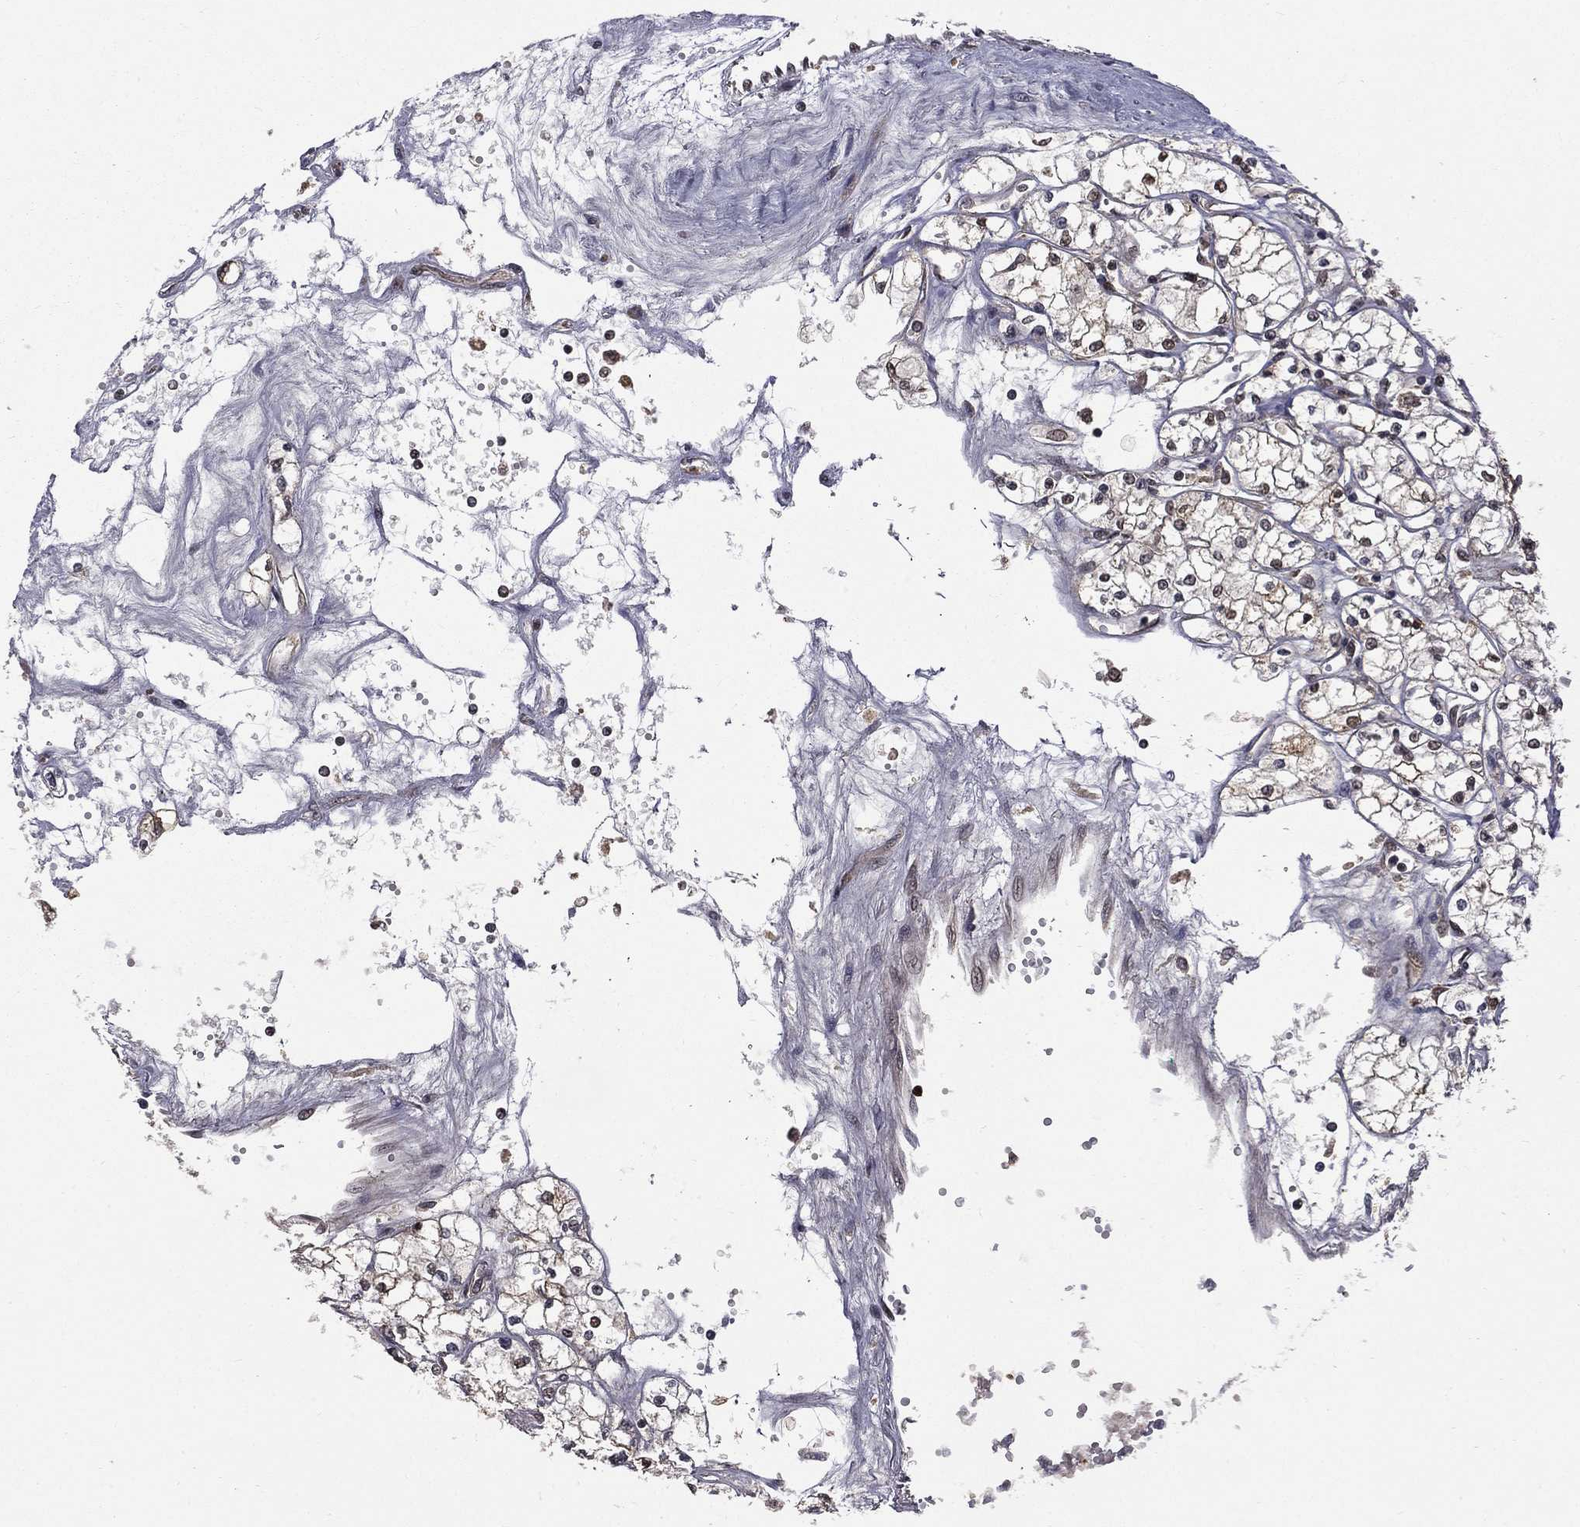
{"staining": {"intensity": "moderate", "quantity": "25%-75%", "location": "nuclear"}, "tissue": "renal cancer", "cell_type": "Tumor cells", "image_type": "cancer", "snomed": [{"axis": "morphology", "description": "Adenocarcinoma, NOS"}, {"axis": "topography", "description": "Kidney"}], "caption": "Brown immunohistochemical staining in human renal cancer (adenocarcinoma) exhibits moderate nuclear staining in about 25%-75% of tumor cells.", "gene": "JMJD6", "patient": {"sex": "male", "age": 67}}